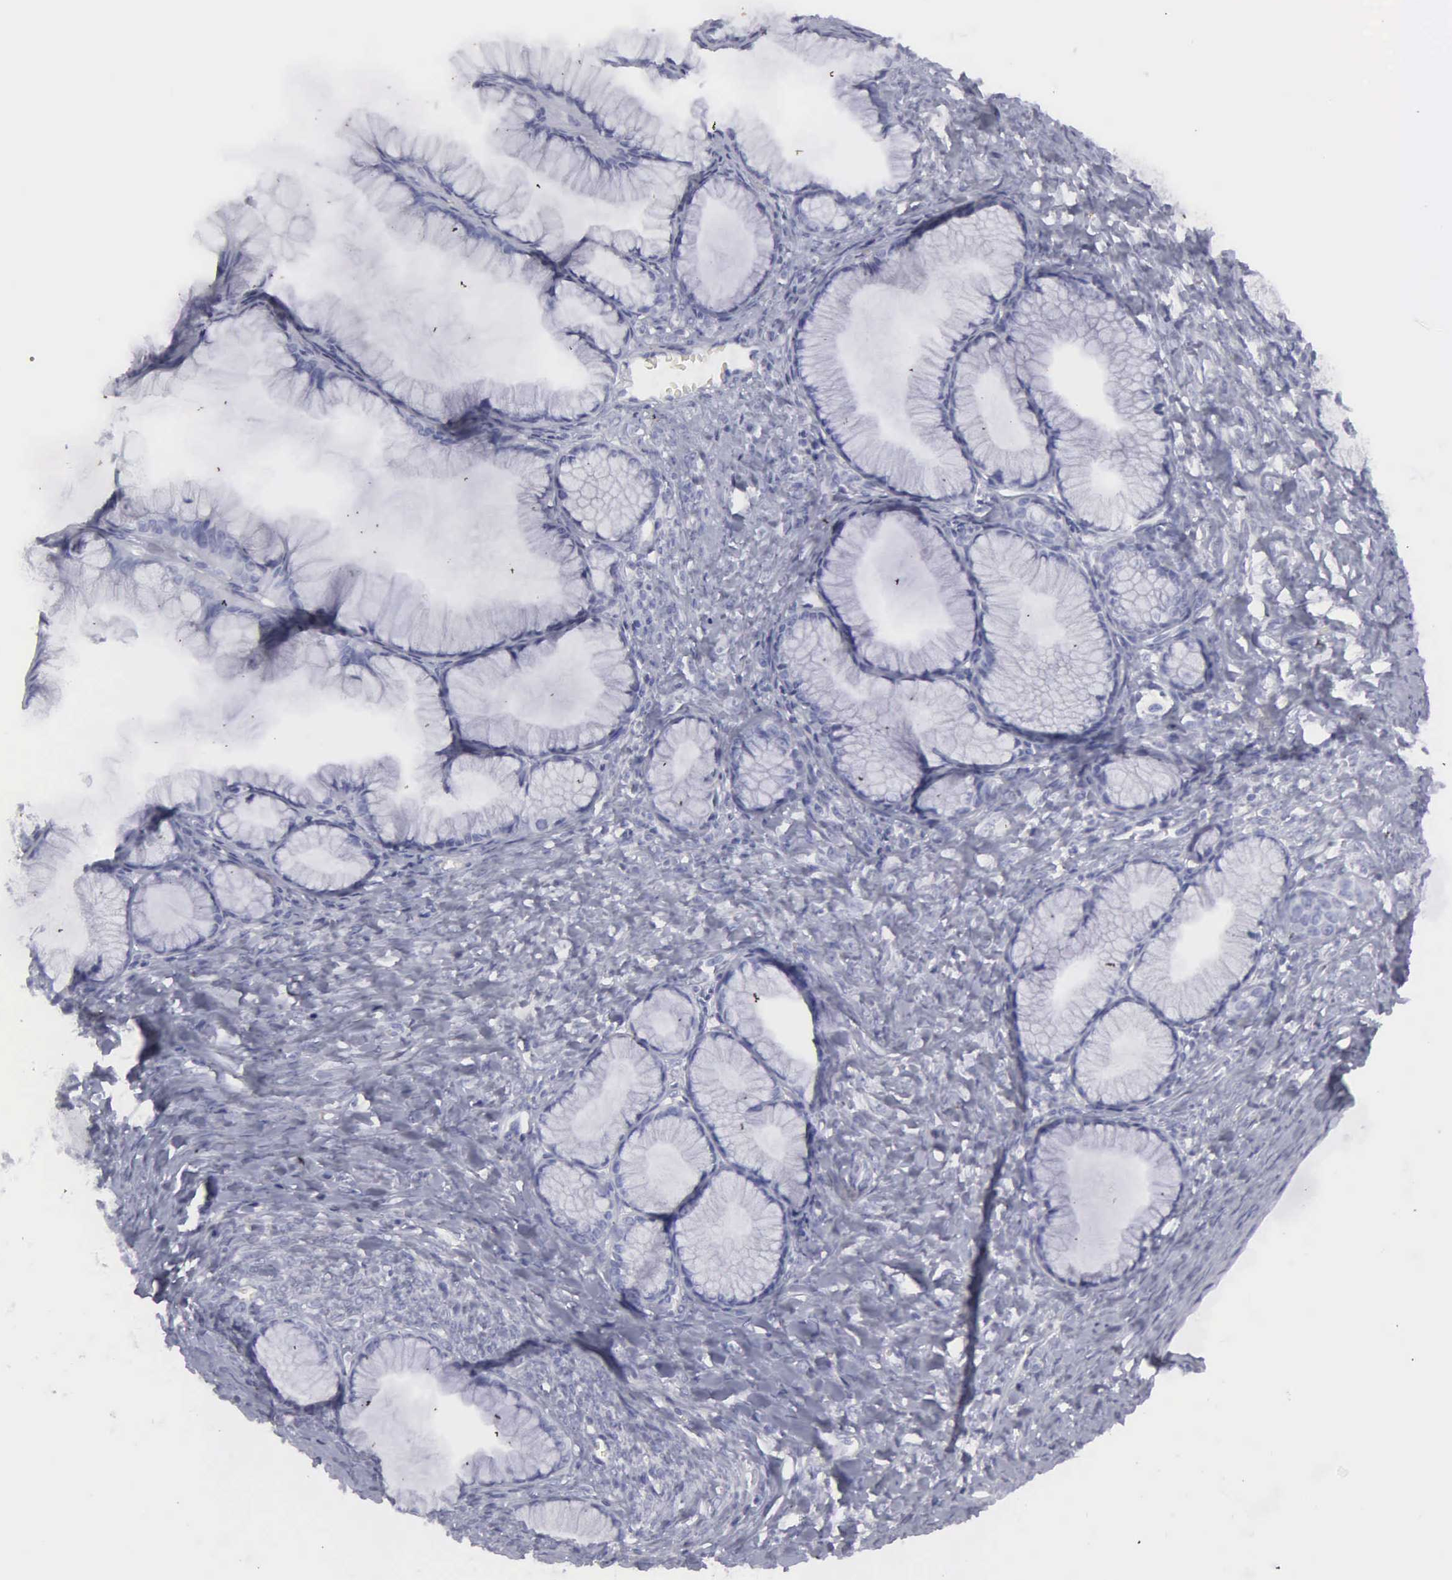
{"staining": {"intensity": "negative", "quantity": "none", "location": "none"}, "tissue": "ovarian cancer", "cell_type": "Tumor cells", "image_type": "cancer", "snomed": [{"axis": "morphology", "description": "Cystadenocarcinoma, mucinous, NOS"}, {"axis": "topography", "description": "Ovary"}], "caption": "Immunohistochemistry (IHC) photomicrograph of human ovarian mucinous cystadenocarcinoma stained for a protein (brown), which shows no staining in tumor cells. (DAB (3,3'-diaminobenzidine) IHC visualized using brightfield microscopy, high magnification).", "gene": "KIAA0586", "patient": {"sex": "female", "age": 41}}